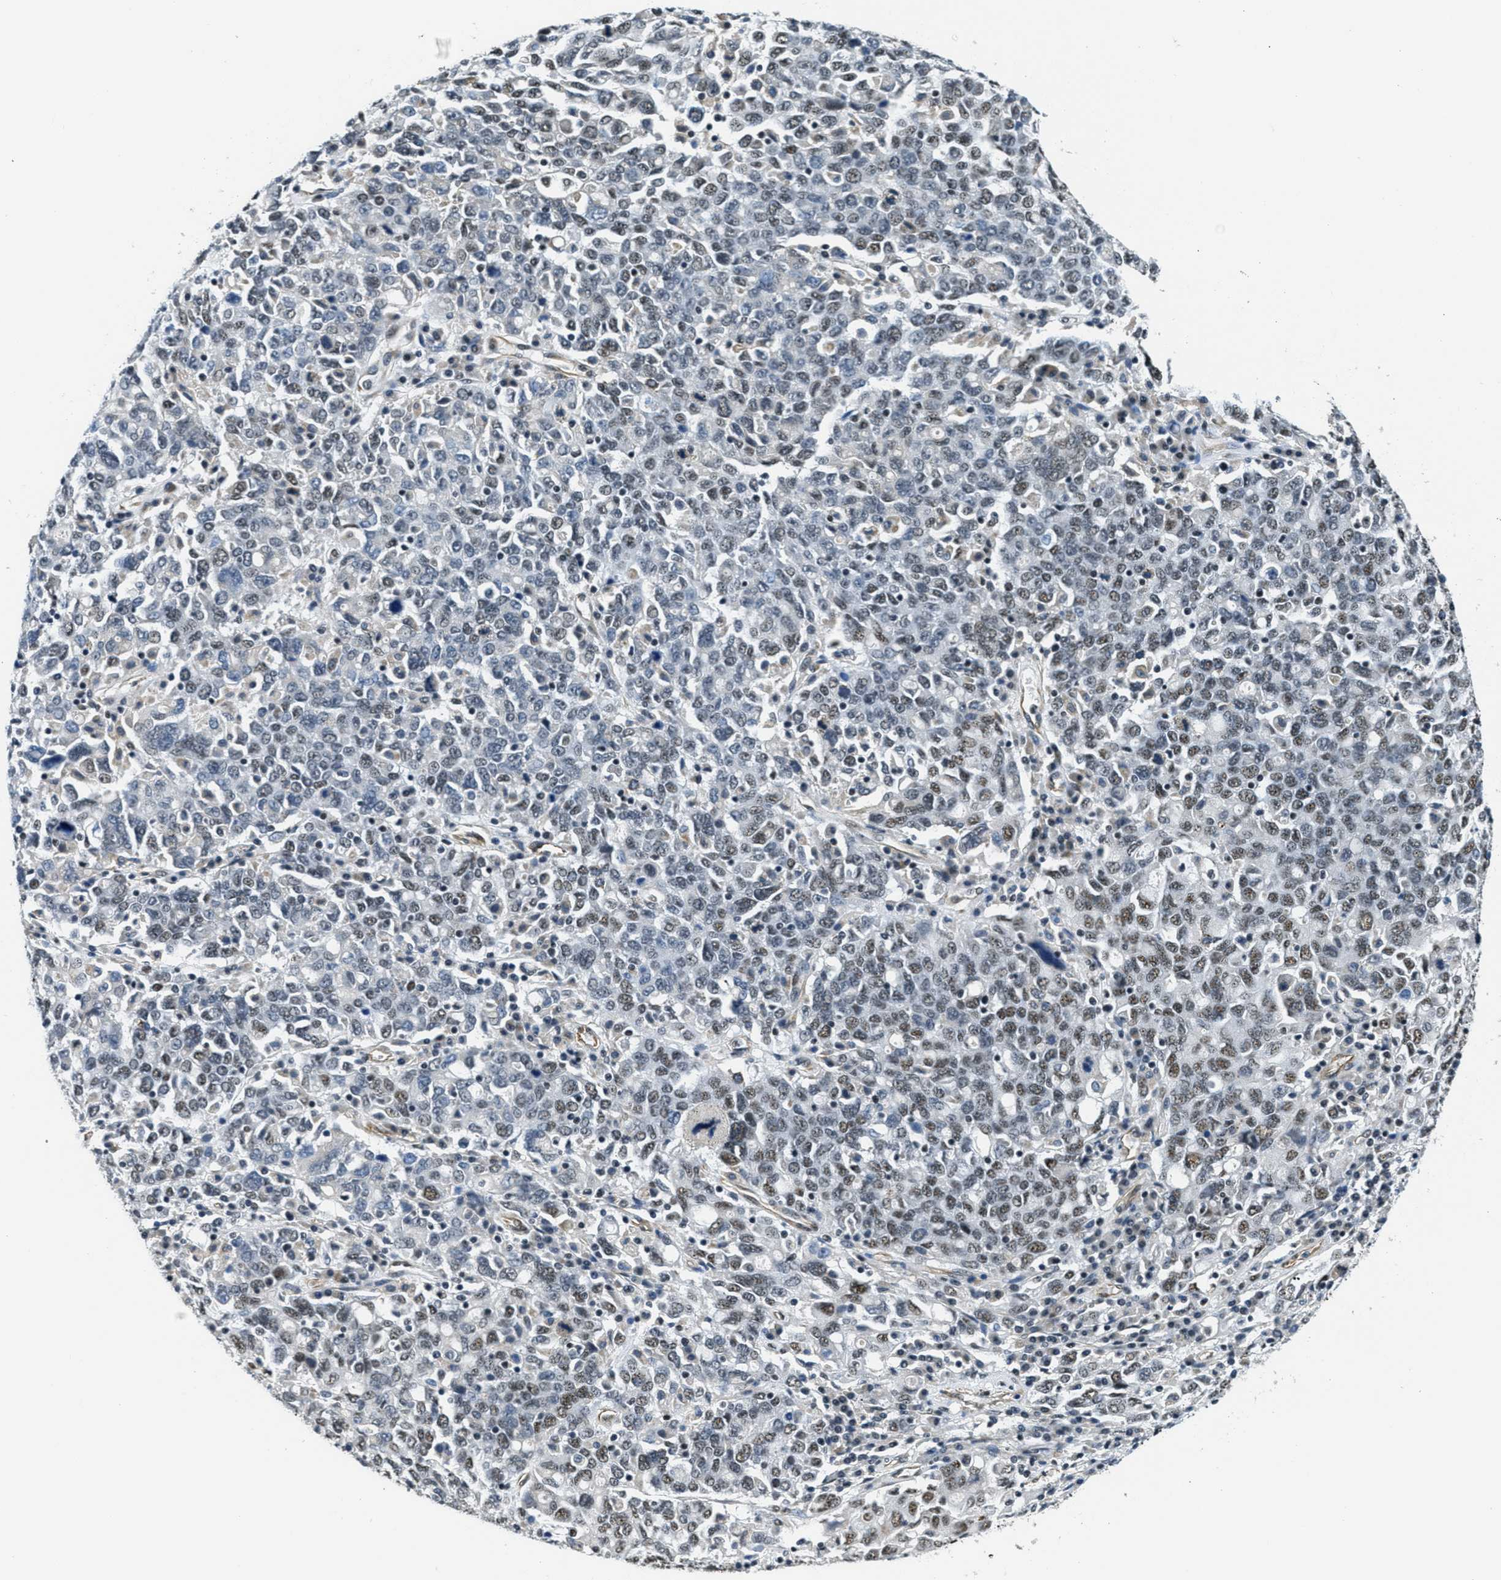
{"staining": {"intensity": "moderate", "quantity": "25%-75%", "location": "nuclear"}, "tissue": "ovarian cancer", "cell_type": "Tumor cells", "image_type": "cancer", "snomed": [{"axis": "morphology", "description": "Carcinoma, endometroid"}, {"axis": "topography", "description": "Ovary"}], "caption": "A brown stain highlights moderate nuclear expression of a protein in ovarian endometroid carcinoma tumor cells.", "gene": "CFAP36", "patient": {"sex": "female", "age": 62}}